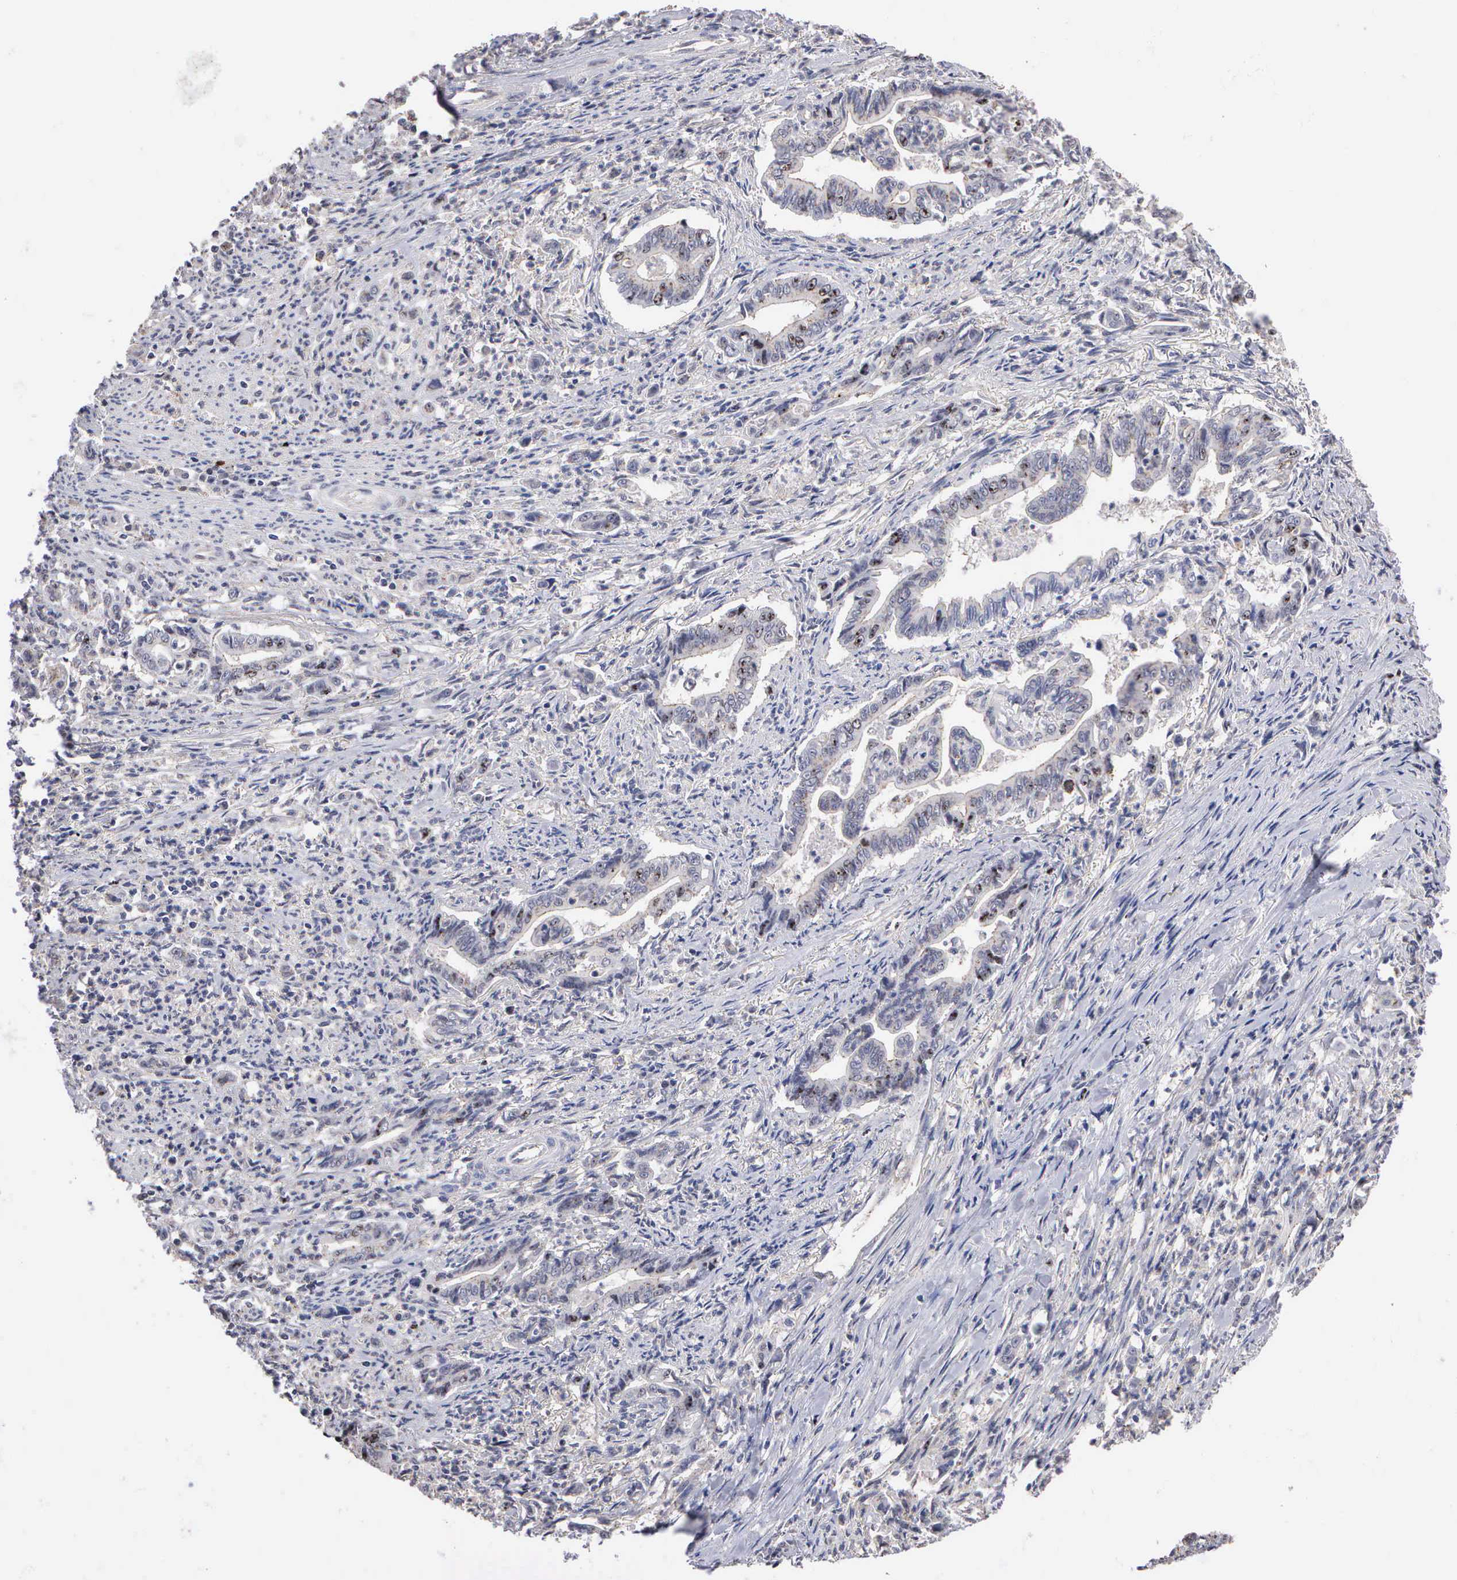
{"staining": {"intensity": "moderate", "quantity": "<25%", "location": "nuclear"}, "tissue": "stomach cancer", "cell_type": "Tumor cells", "image_type": "cancer", "snomed": [{"axis": "morphology", "description": "Adenocarcinoma, NOS"}, {"axis": "topography", "description": "Stomach"}], "caption": "A micrograph of stomach cancer stained for a protein demonstrates moderate nuclear brown staining in tumor cells. The protein of interest is stained brown, and the nuclei are stained in blue (DAB (3,3'-diaminobenzidine) IHC with brightfield microscopy, high magnification).", "gene": "KDM6A", "patient": {"sex": "female", "age": 76}}